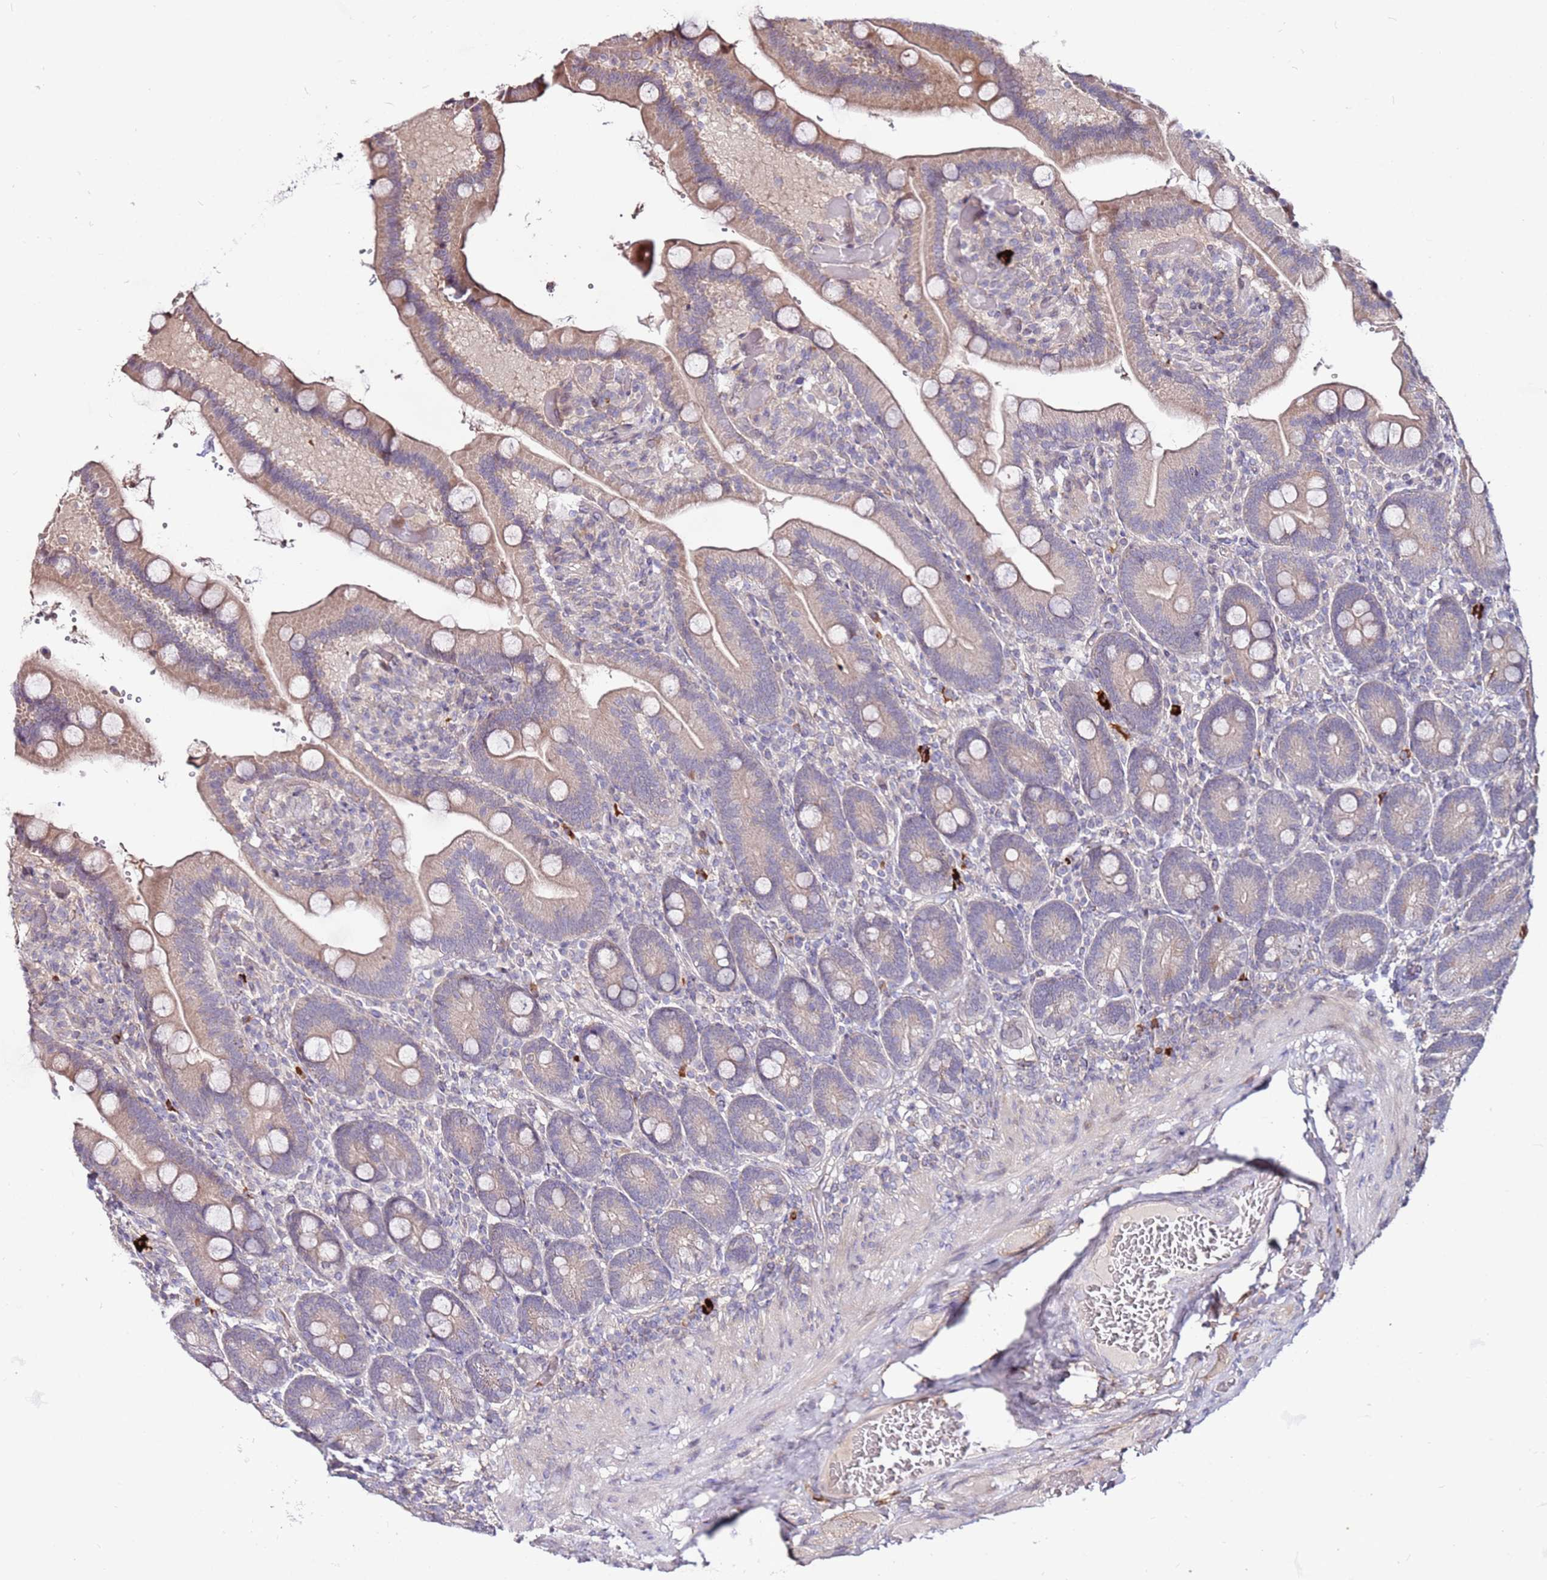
{"staining": {"intensity": "negative", "quantity": "none", "location": "none"}, "tissue": "duodenum", "cell_type": "Glandular cells", "image_type": "normal", "snomed": [{"axis": "morphology", "description": "Normal tissue, NOS"}, {"axis": "topography", "description": "Duodenum"}], "caption": "Duodenum was stained to show a protein in brown. There is no significant positivity in glandular cells. (DAB (3,3'-diaminobenzidine) immunohistochemistry visualized using brightfield microscopy, high magnification).", "gene": "MTG2", "patient": {"sex": "female", "age": 62}}